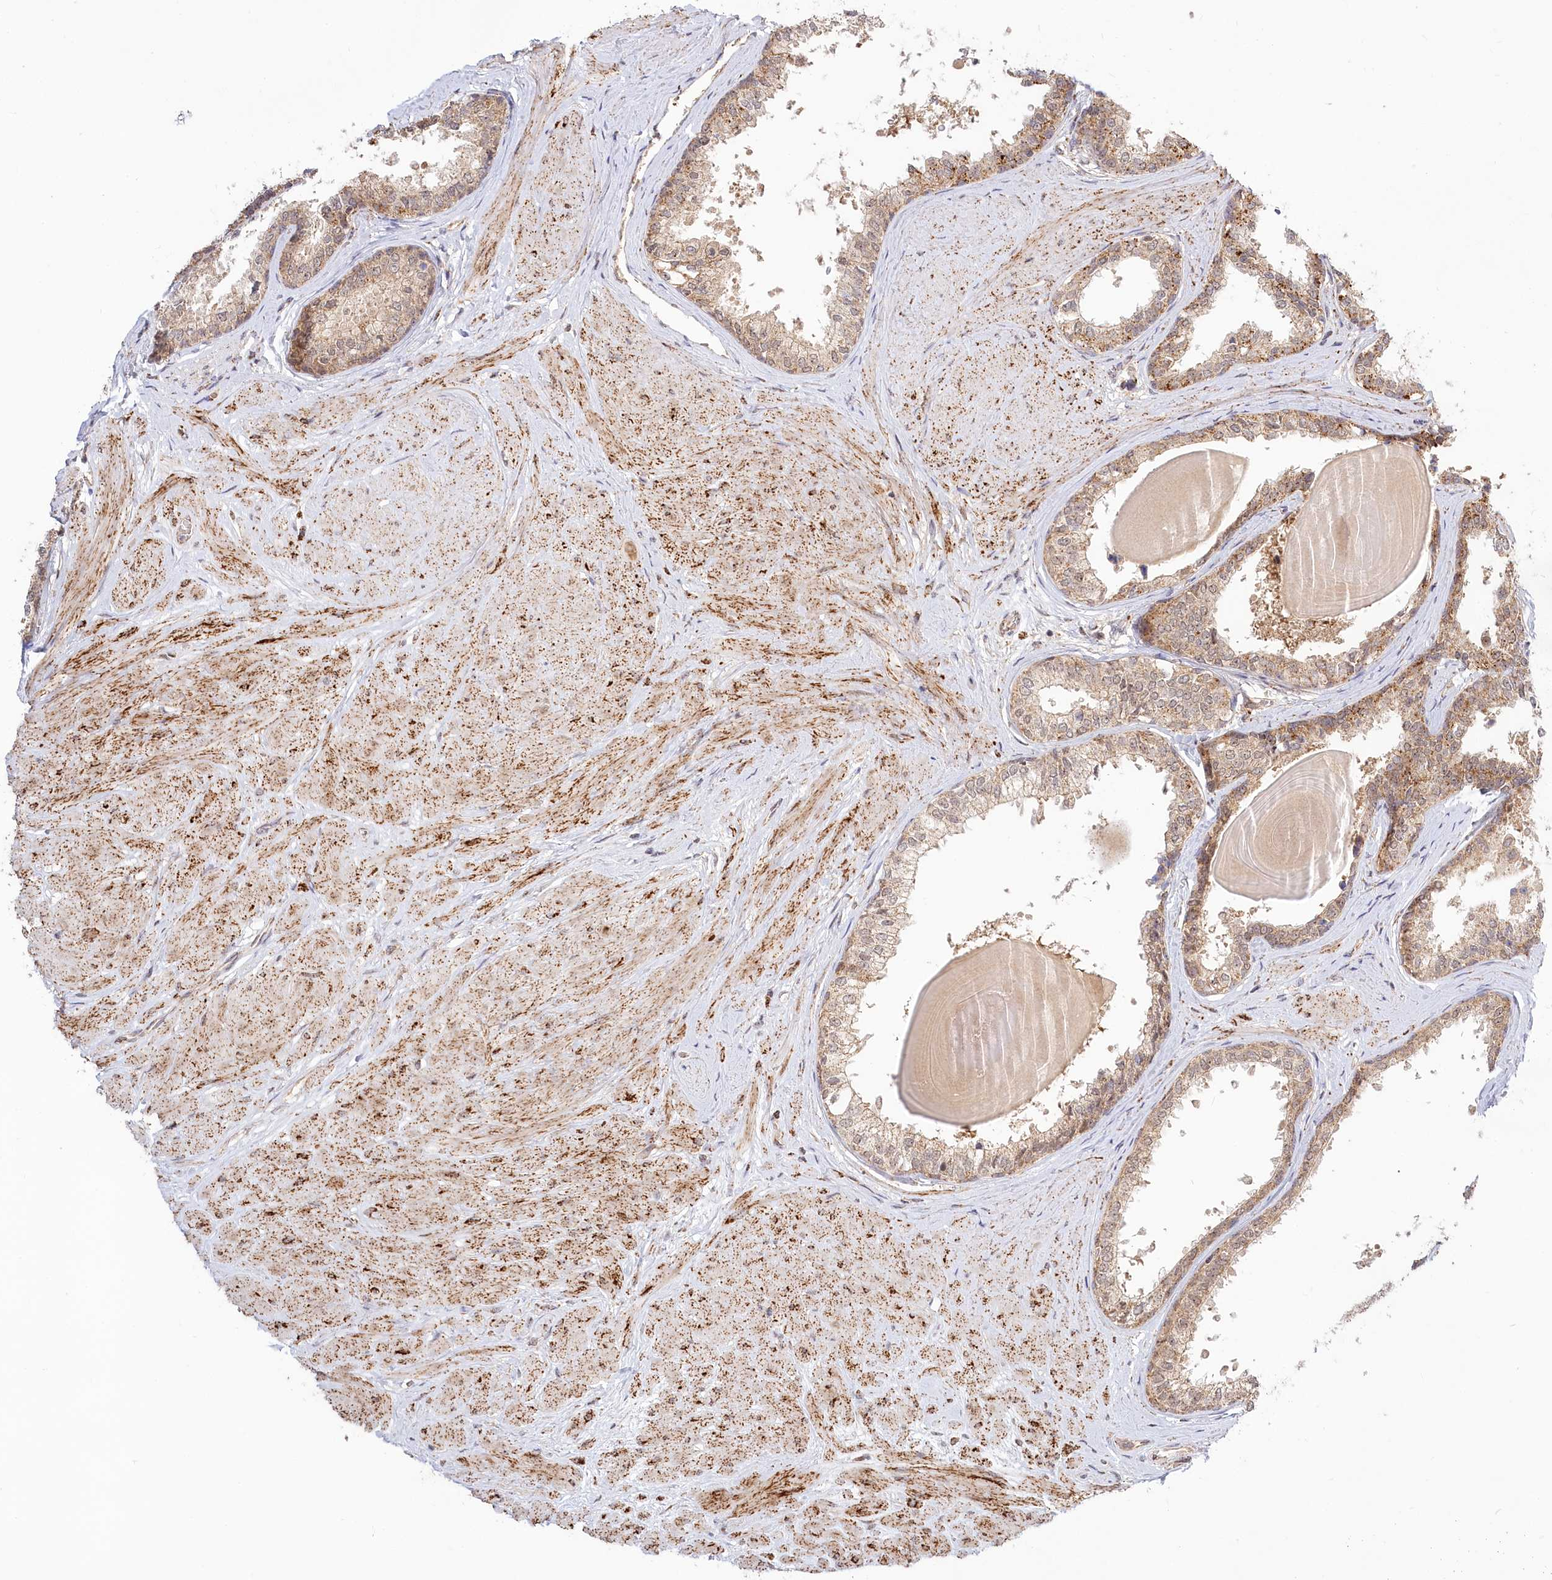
{"staining": {"intensity": "weak", "quantity": ">75%", "location": "cytoplasmic/membranous"}, "tissue": "prostate", "cell_type": "Glandular cells", "image_type": "normal", "snomed": [{"axis": "morphology", "description": "Normal tissue, NOS"}, {"axis": "topography", "description": "Prostate"}], "caption": "Protein analysis of benign prostate shows weak cytoplasmic/membranous expression in about >75% of glandular cells. The protein of interest is shown in brown color, while the nuclei are stained blue.", "gene": "RTN4IP1", "patient": {"sex": "male", "age": 48}}